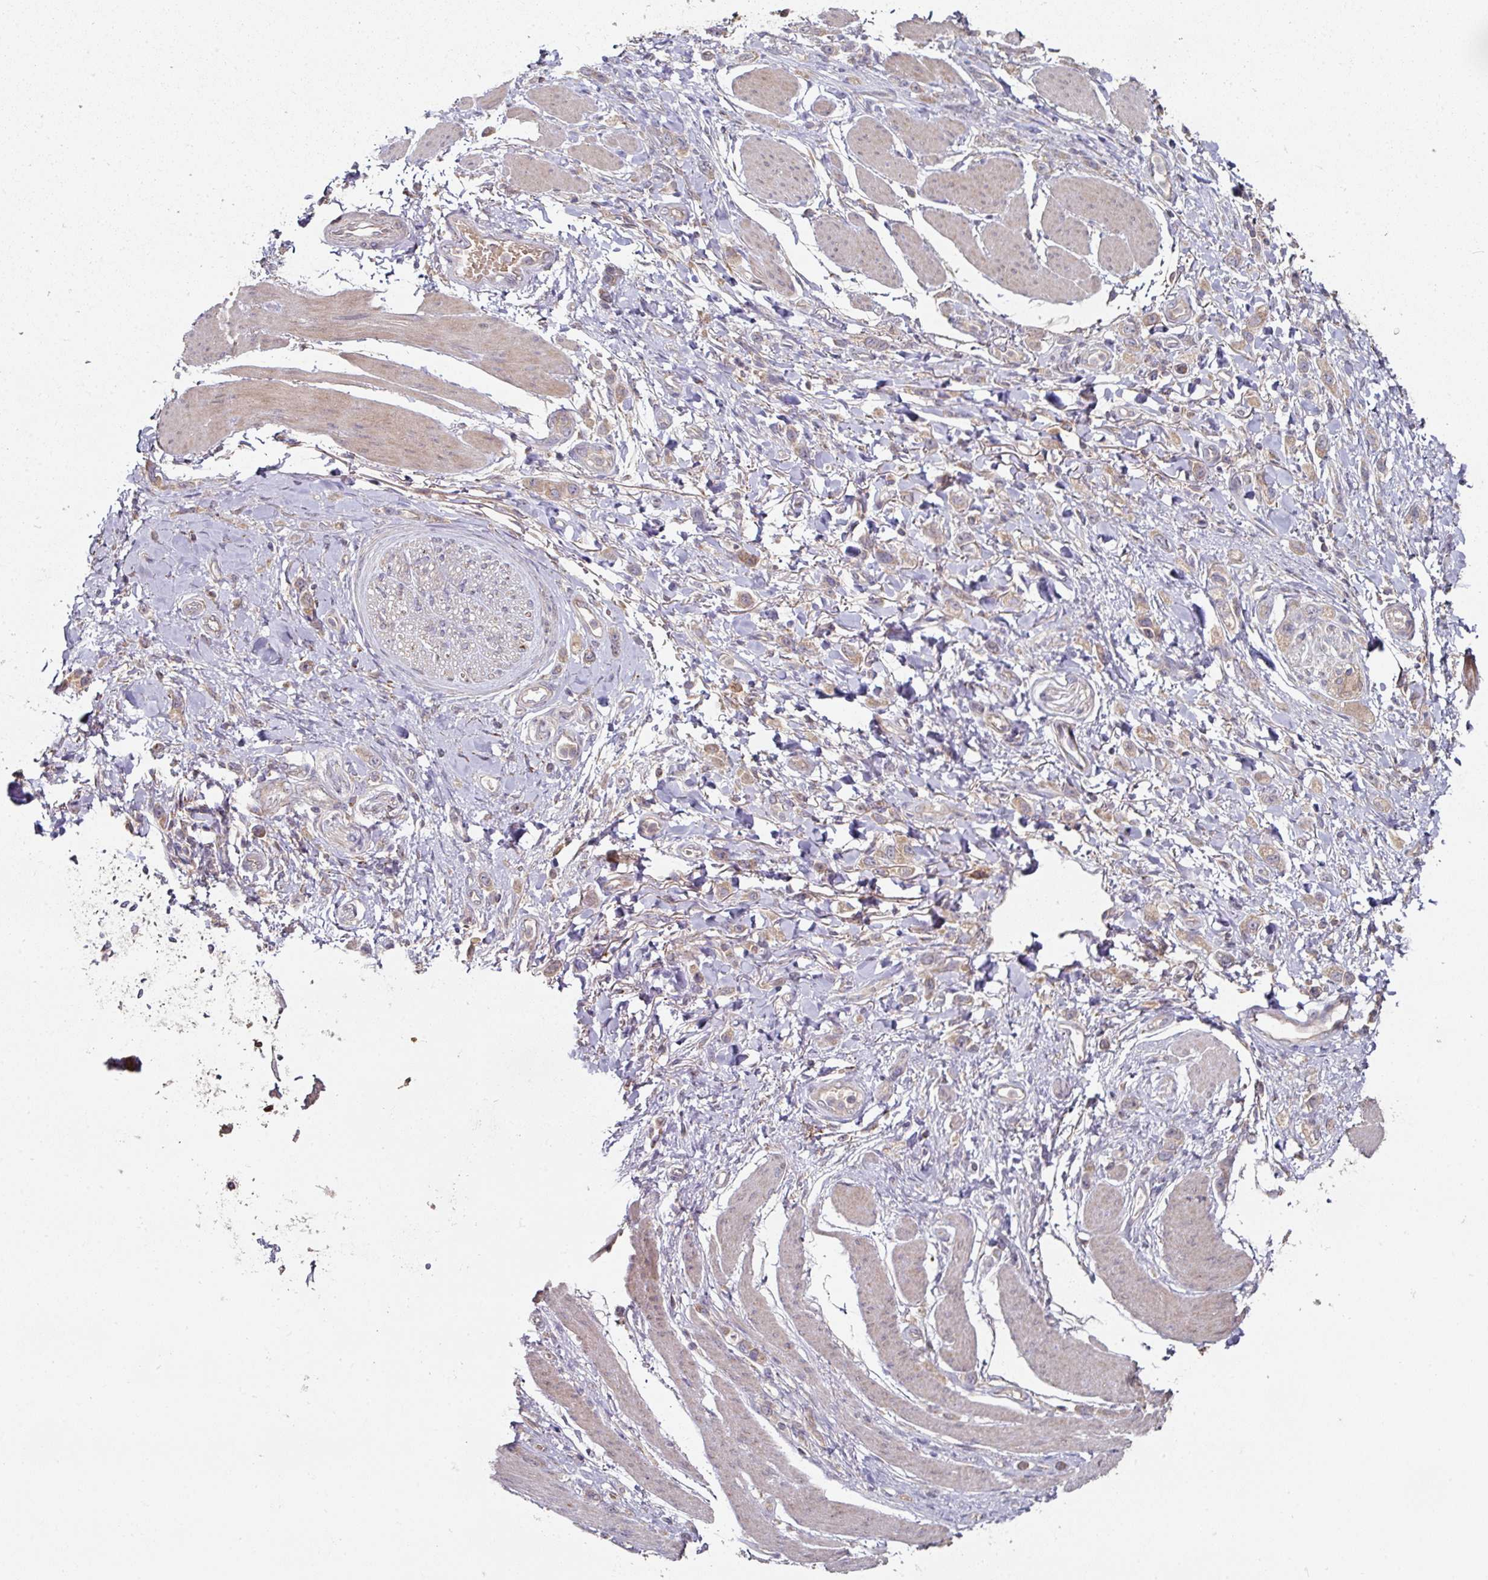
{"staining": {"intensity": "weak", "quantity": ">75%", "location": "cytoplasmic/membranous"}, "tissue": "stomach cancer", "cell_type": "Tumor cells", "image_type": "cancer", "snomed": [{"axis": "morphology", "description": "Adenocarcinoma, NOS"}, {"axis": "topography", "description": "Stomach"}], "caption": "Adenocarcinoma (stomach) stained with IHC demonstrates weak cytoplasmic/membranous expression in approximately >75% of tumor cells.", "gene": "DNAJC7", "patient": {"sex": "female", "age": 65}}